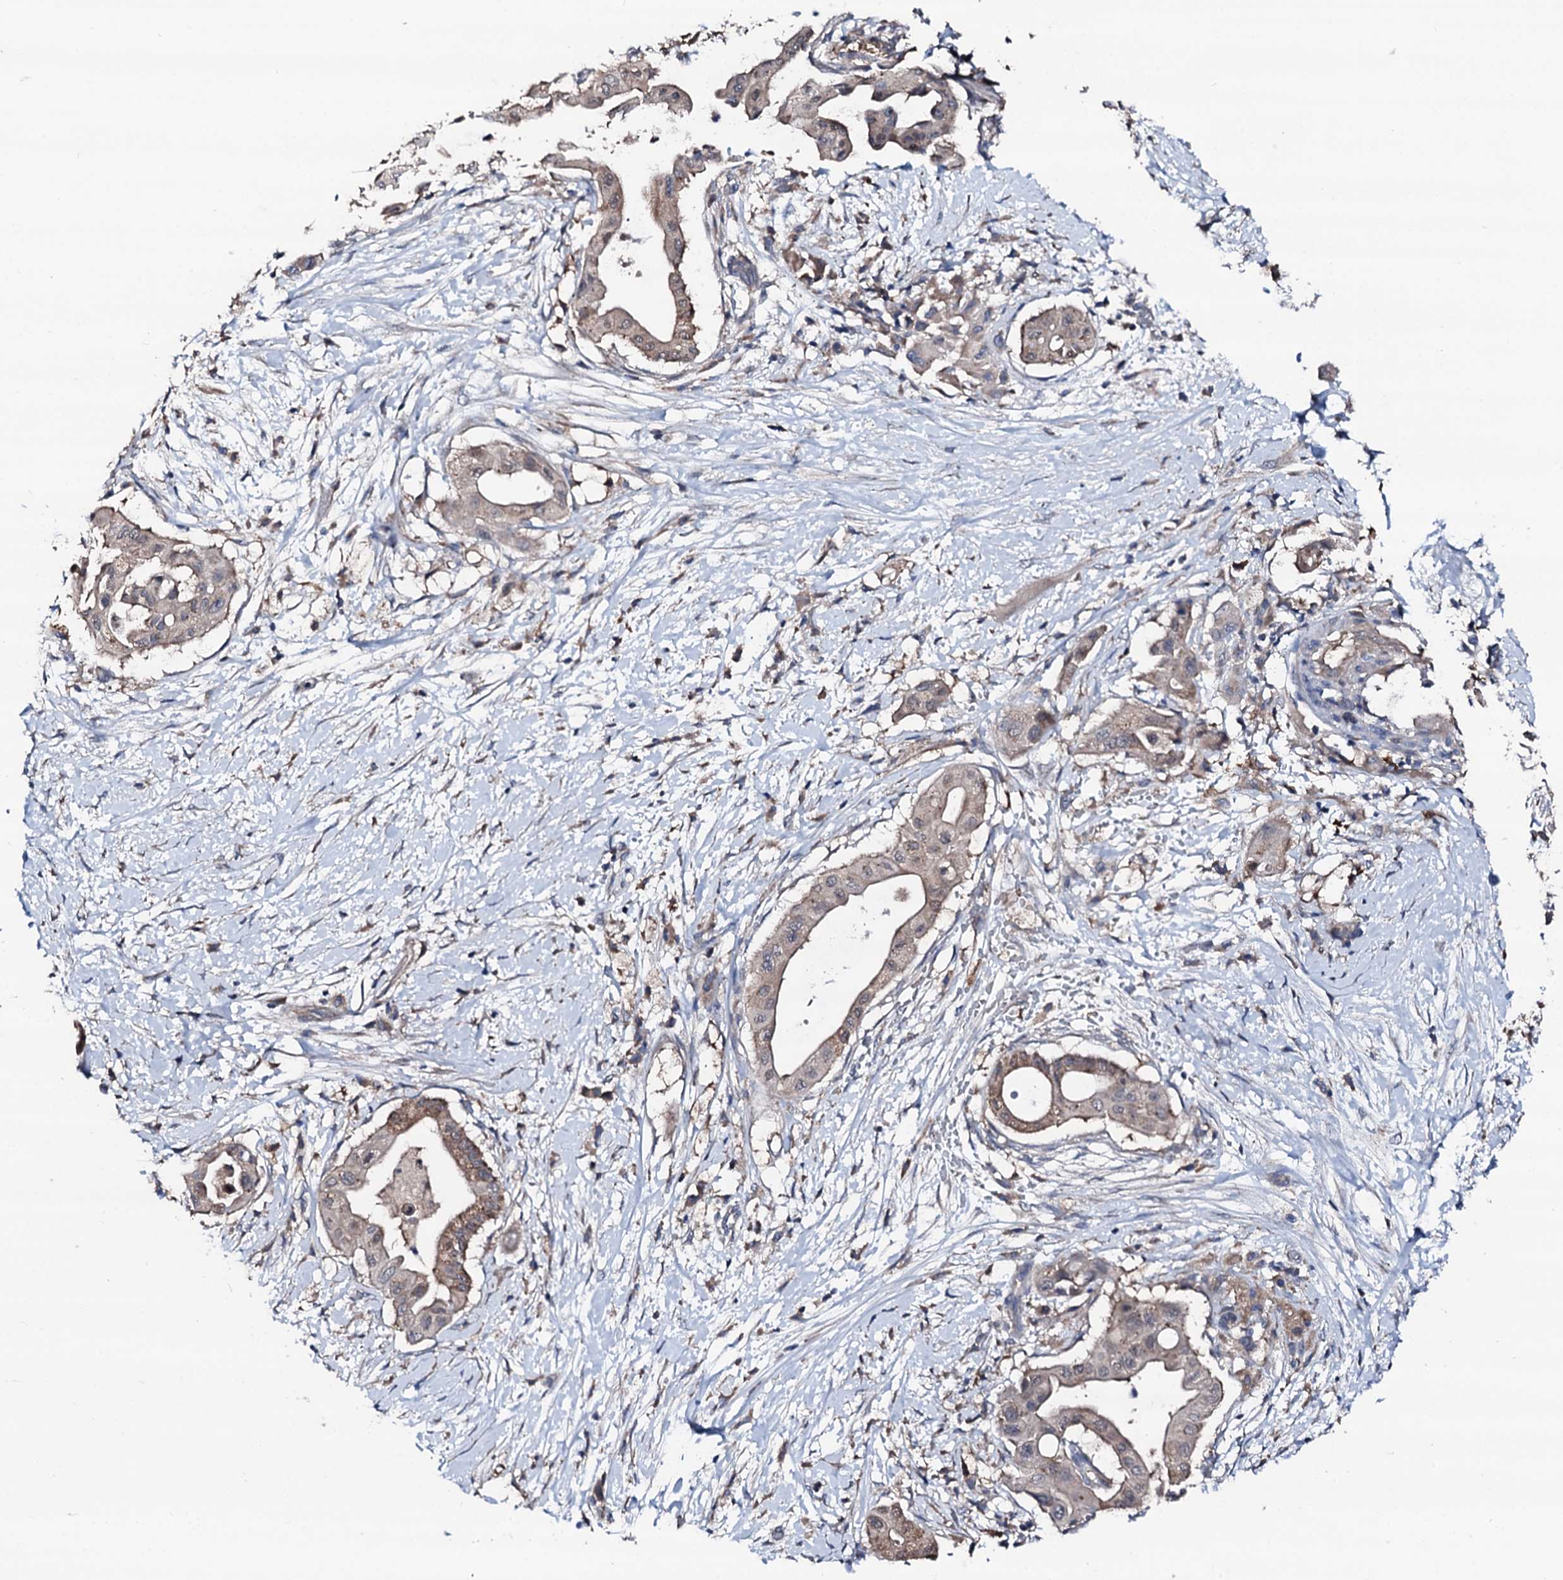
{"staining": {"intensity": "weak", "quantity": ">75%", "location": "cytoplasmic/membranous"}, "tissue": "pancreatic cancer", "cell_type": "Tumor cells", "image_type": "cancer", "snomed": [{"axis": "morphology", "description": "Adenocarcinoma, NOS"}, {"axis": "topography", "description": "Pancreas"}], "caption": "High-power microscopy captured an IHC photomicrograph of pancreatic cancer (adenocarcinoma), revealing weak cytoplasmic/membranous positivity in about >75% of tumor cells.", "gene": "TRAFD1", "patient": {"sex": "male", "age": 68}}